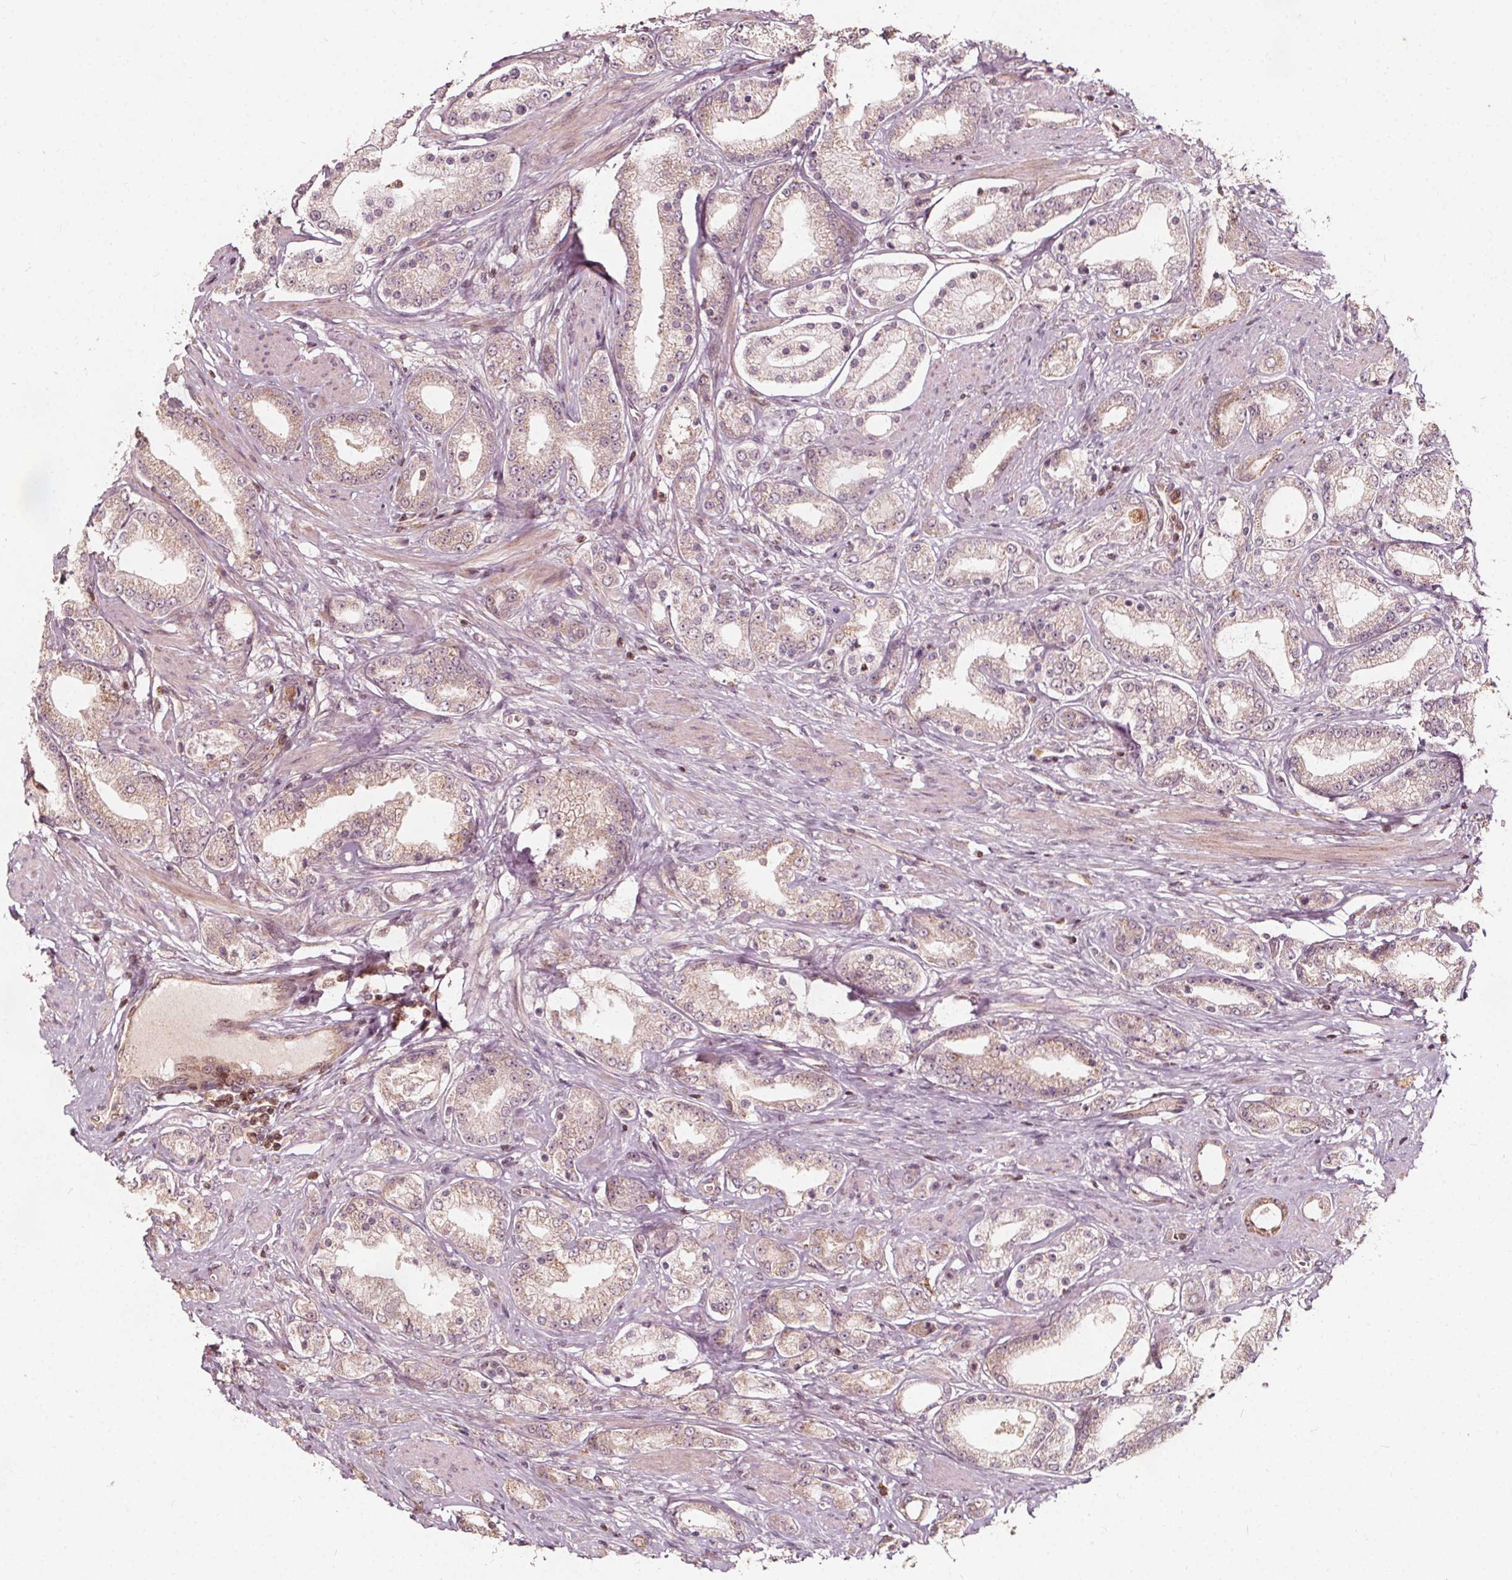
{"staining": {"intensity": "weak", "quantity": "25%-75%", "location": "cytoplasmic/membranous"}, "tissue": "prostate cancer", "cell_type": "Tumor cells", "image_type": "cancer", "snomed": [{"axis": "morphology", "description": "Adenocarcinoma, High grade"}, {"axis": "topography", "description": "Prostate"}], "caption": "Prostate adenocarcinoma (high-grade) stained with DAB immunohistochemistry exhibits low levels of weak cytoplasmic/membranous expression in approximately 25%-75% of tumor cells. (Brightfield microscopy of DAB IHC at high magnification).", "gene": "AIP", "patient": {"sex": "male", "age": 67}}